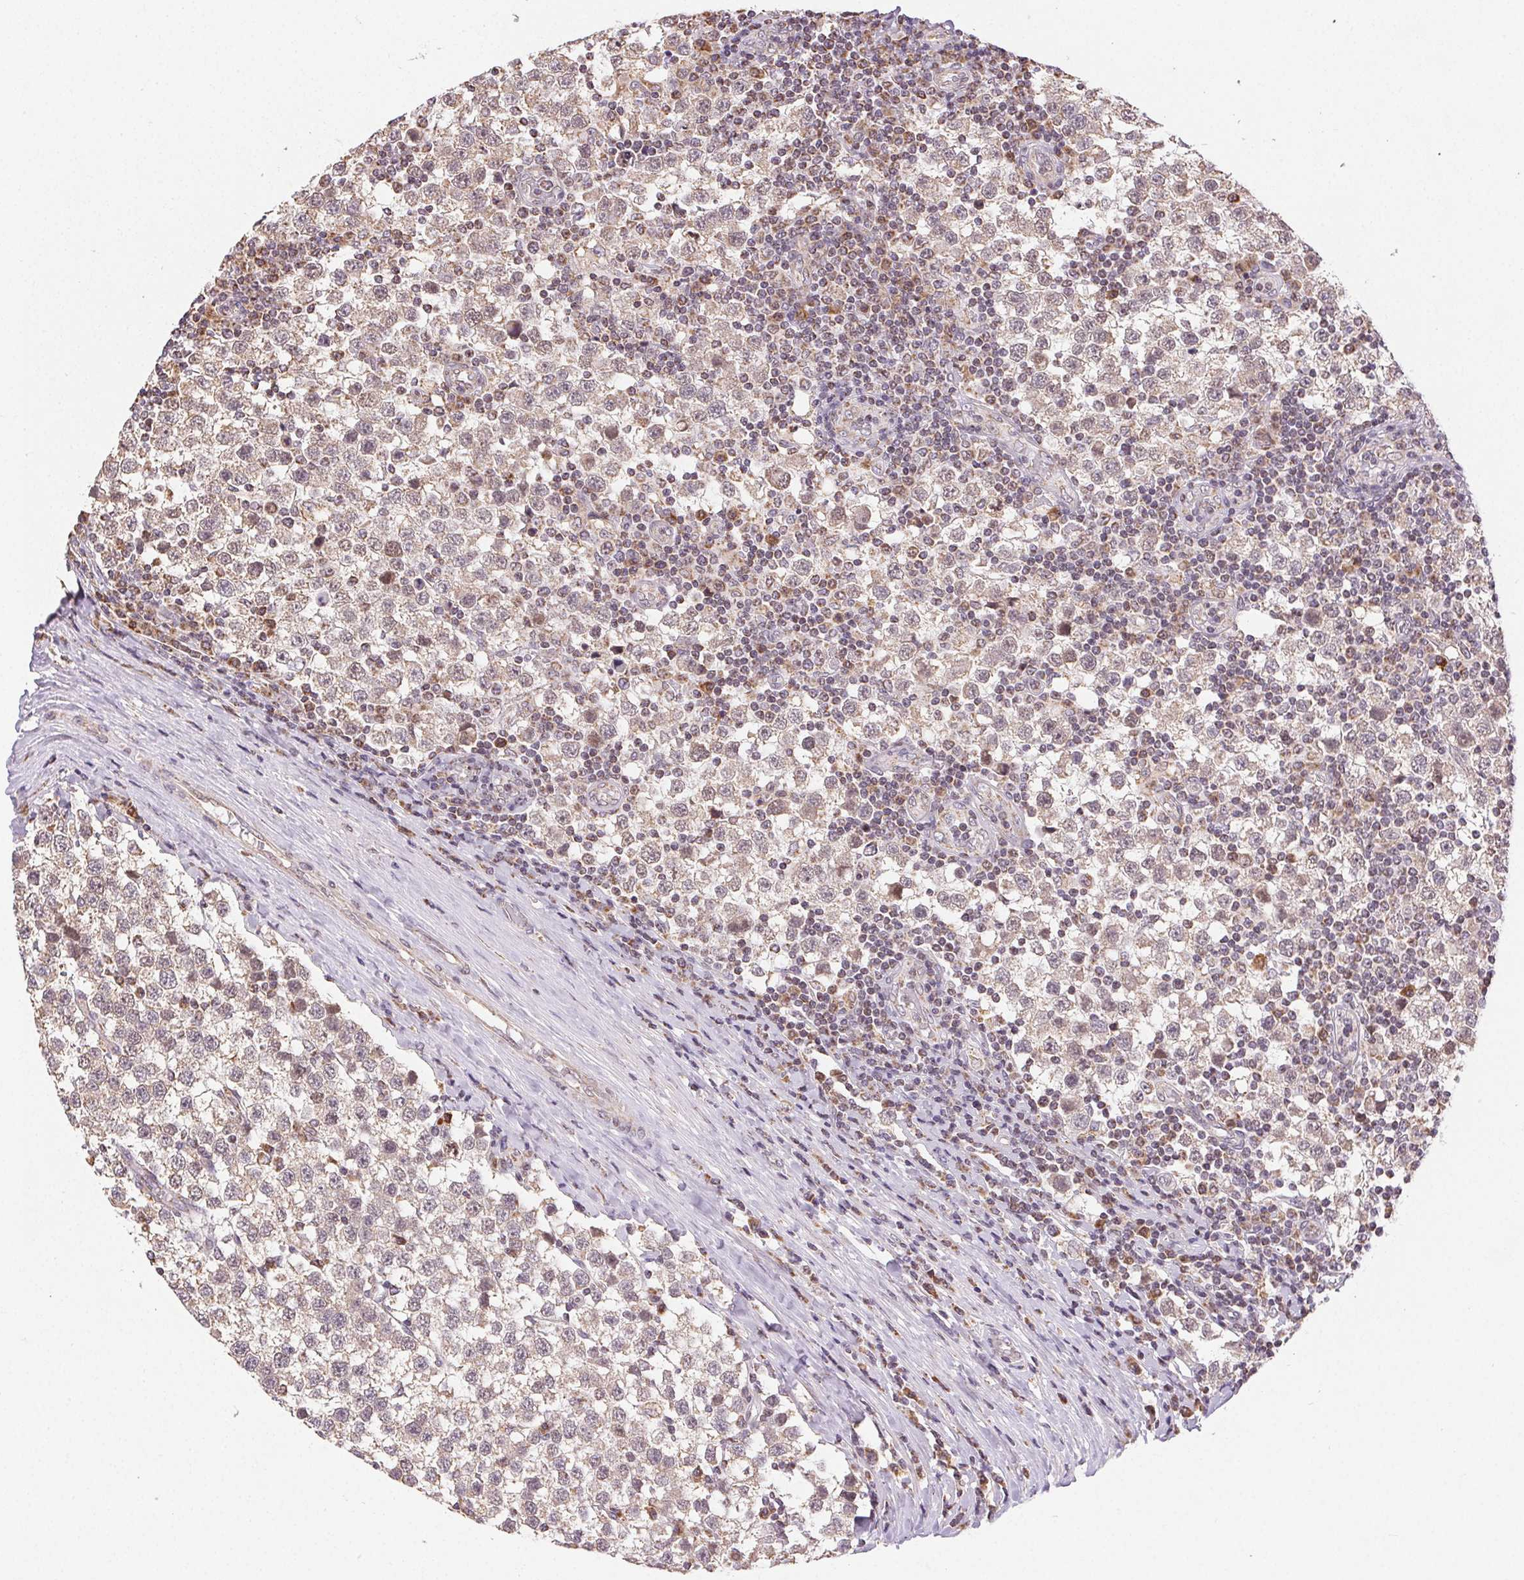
{"staining": {"intensity": "weak", "quantity": "25%-75%", "location": "cytoplasmic/membranous,nuclear"}, "tissue": "testis cancer", "cell_type": "Tumor cells", "image_type": "cancer", "snomed": [{"axis": "morphology", "description": "Seminoma, NOS"}, {"axis": "topography", "description": "Testis"}], "caption": "A low amount of weak cytoplasmic/membranous and nuclear staining is appreciated in about 25%-75% of tumor cells in testis cancer (seminoma) tissue.", "gene": "PIWIL4", "patient": {"sex": "male", "age": 34}}